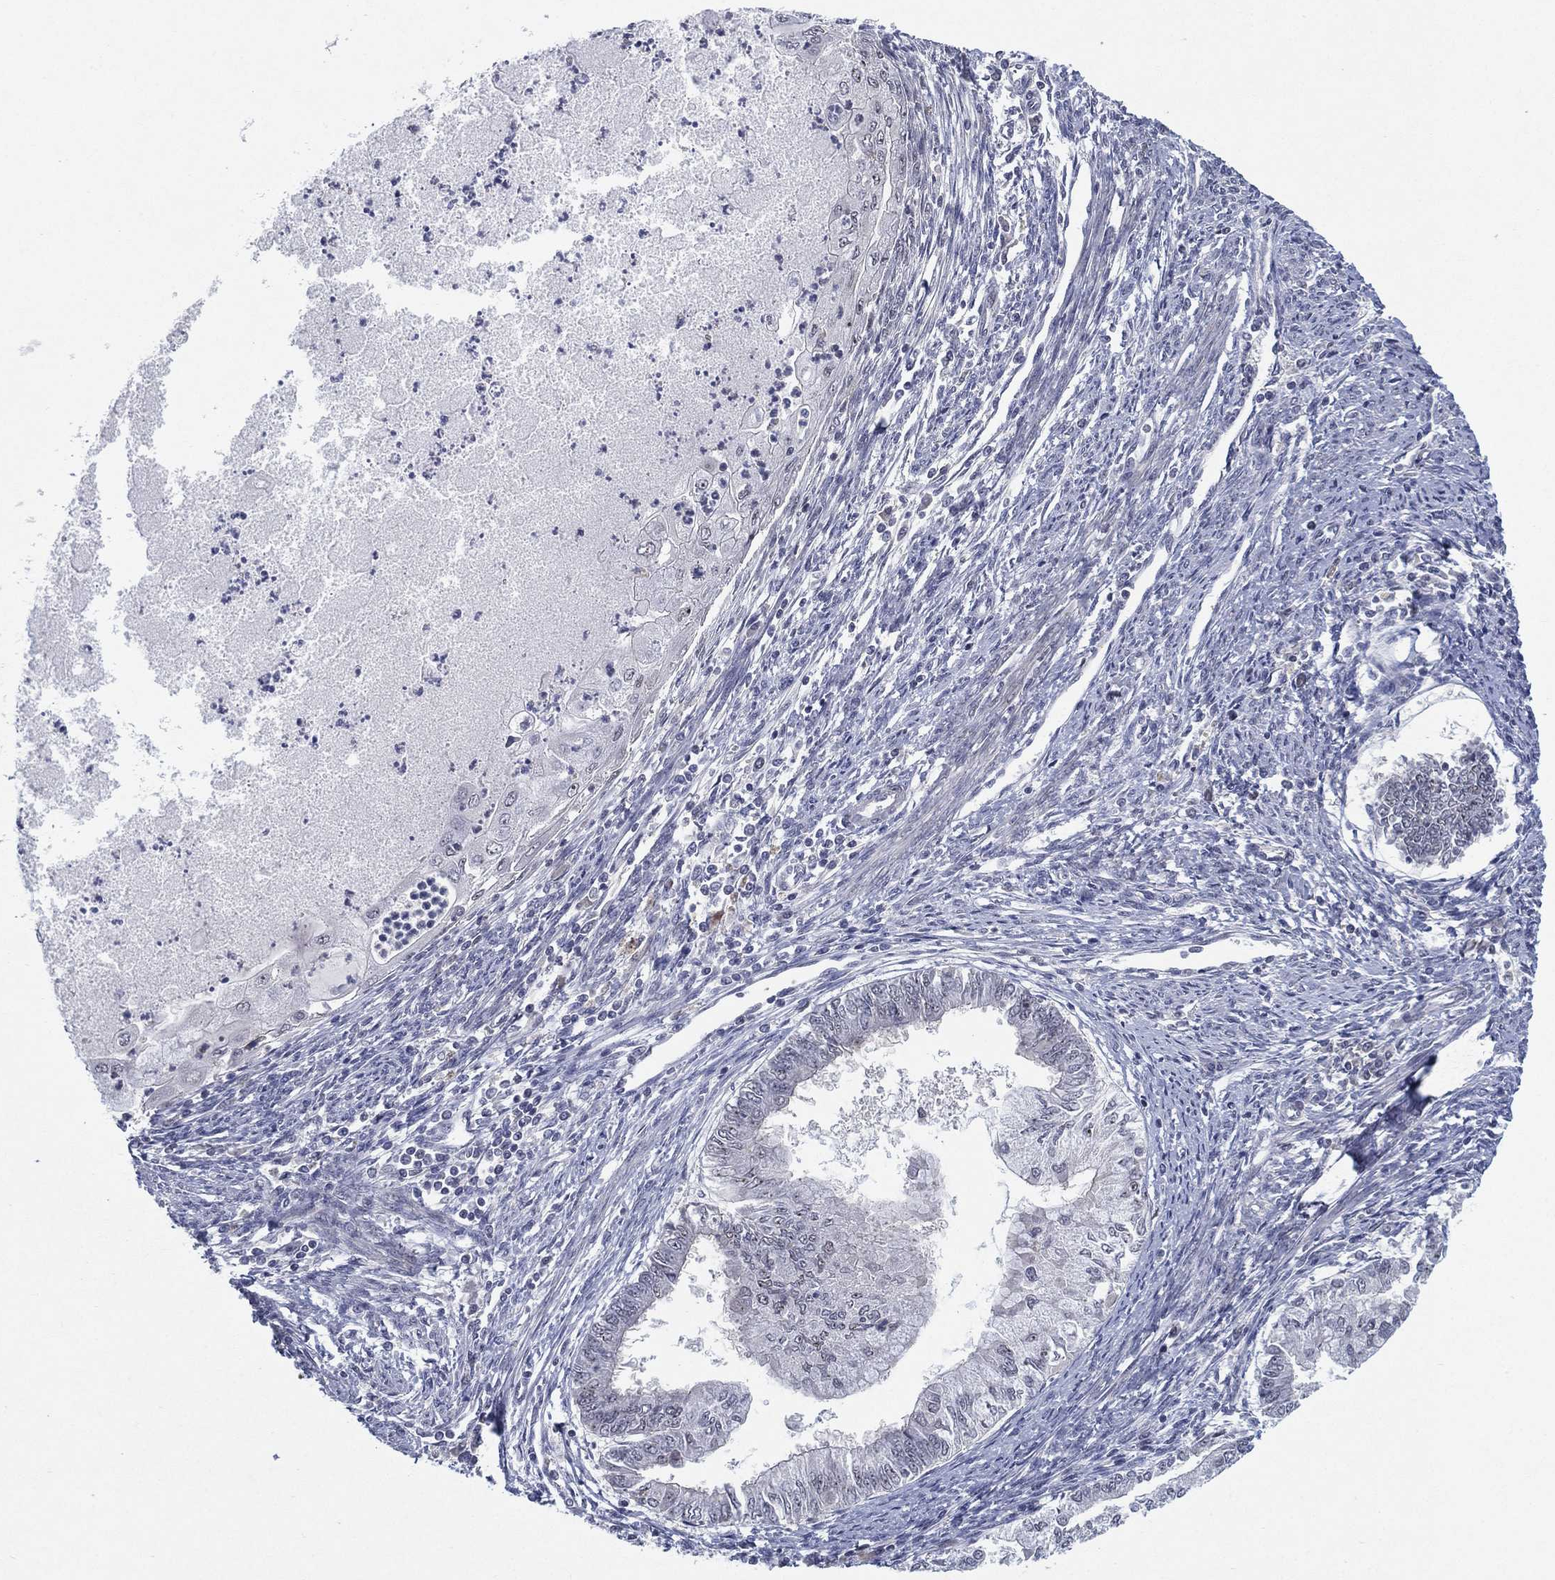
{"staining": {"intensity": "negative", "quantity": "none", "location": "none"}, "tissue": "endometrial cancer", "cell_type": "Tumor cells", "image_type": "cancer", "snomed": [{"axis": "morphology", "description": "Adenocarcinoma, NOS"}, {"axis": "topography", "description": "Endometrium"}], "caption": "Adenocarcinoma (endometrial) was stained to show a protein in brown. There is no significant staining in tumor cells. Brightfield microscopy of immunohistochemistry stained with DAB (3,3'-diaminobenzidine) (brown) and hematoxylin (blue), captured at high magnification.", "gene": "DGCR8", "patient": {"sex": "female", "age": 59}}